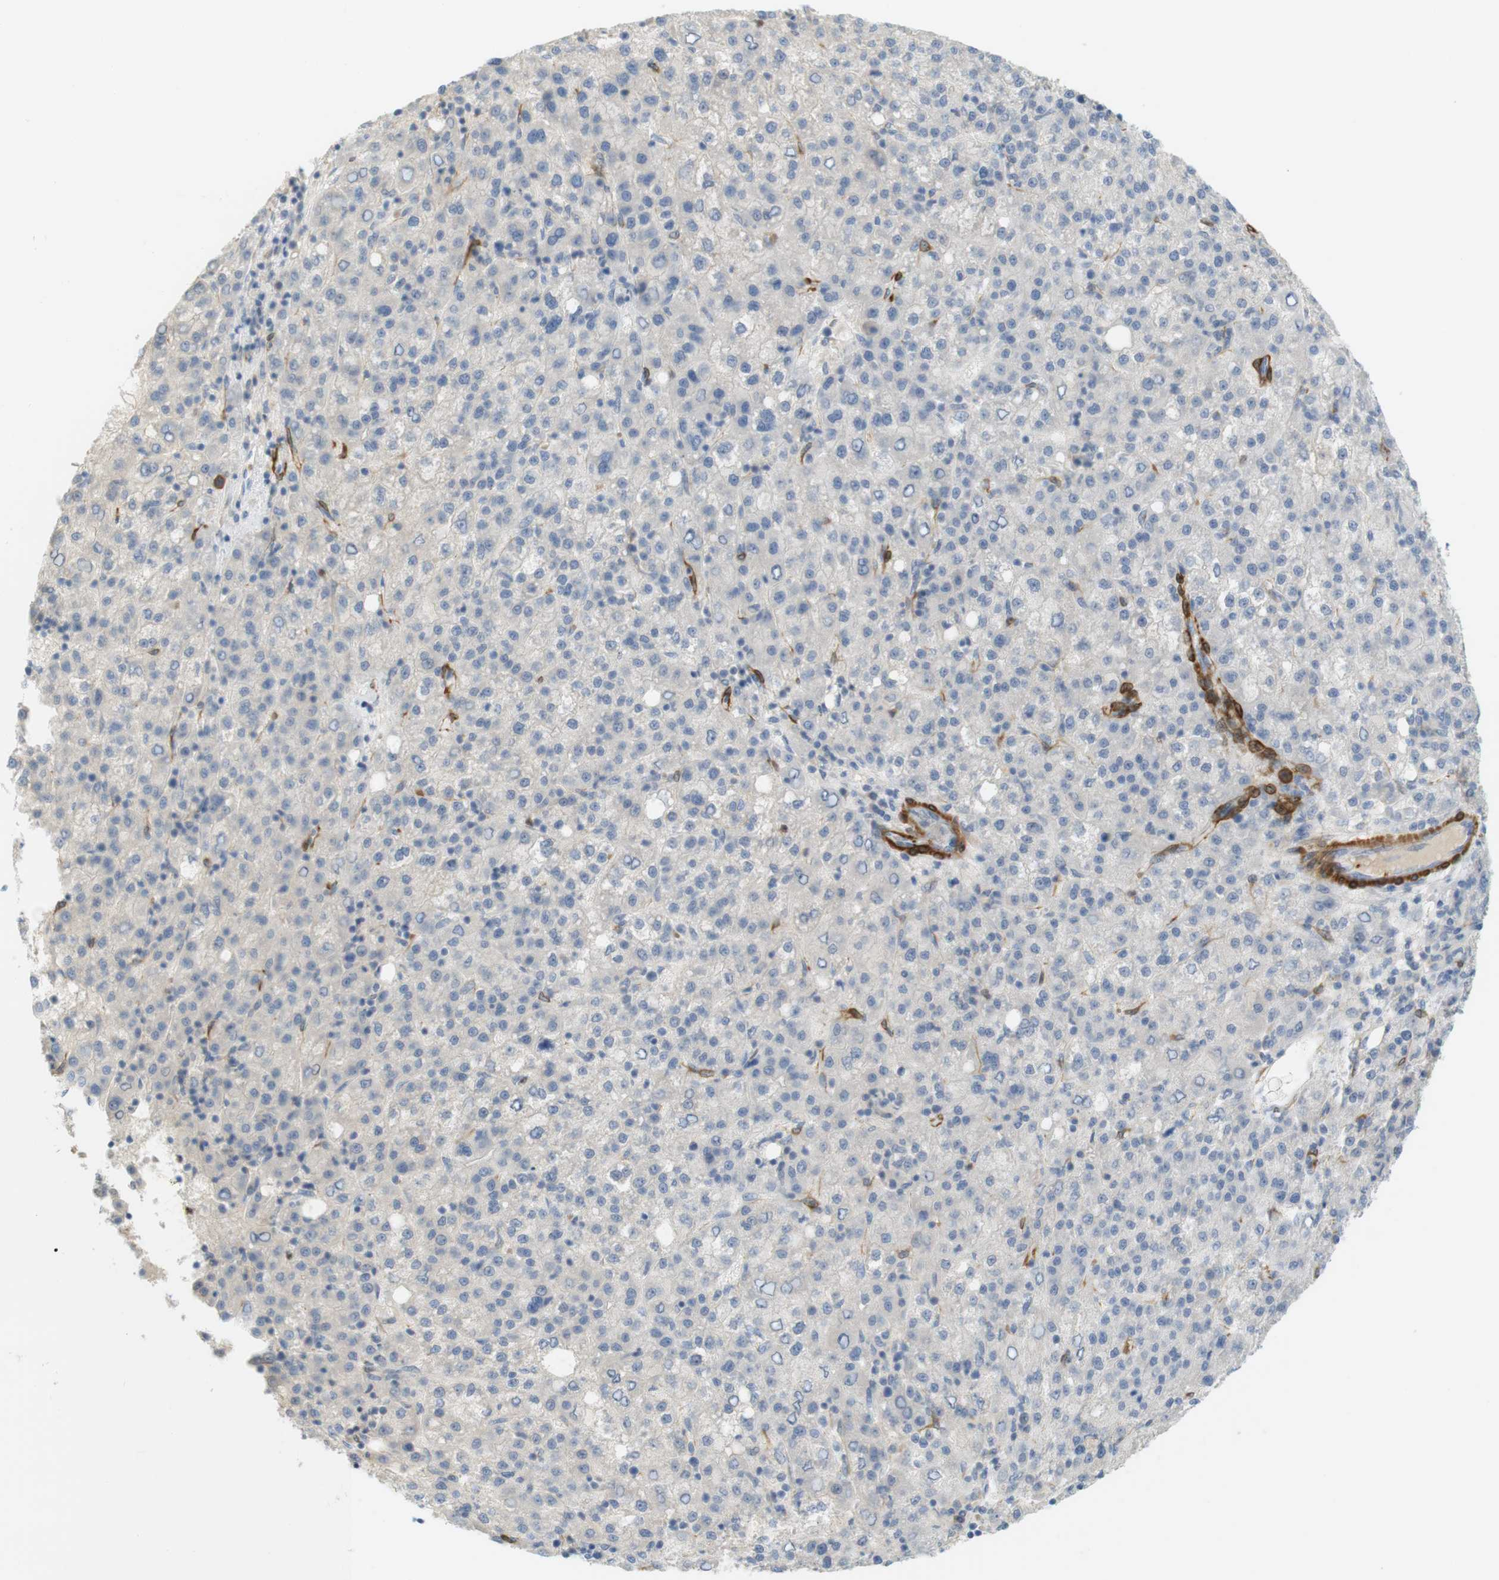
{"staining": {"intensity": "negative", "quantity": "none", "location": "none"}, "tissue": "liver cancer", "cell_type": "Tumor cells", "image_type": "cancer", "snomed": [{"axis": "morphology", "description": "Carcinoma, Hepatocellular, NOS"}, {"axis": "topography", "description": "Liver"}], "caption": "Immunohistochemistry photomicrograph of neoplastic tissue: liver cancer (hepatocellular carcinoma) stained with DAB exhibits no significant protein positivity in tumor cells.", "gene": "PDE3A", "patient": {"sex": "female", "age": 58}}